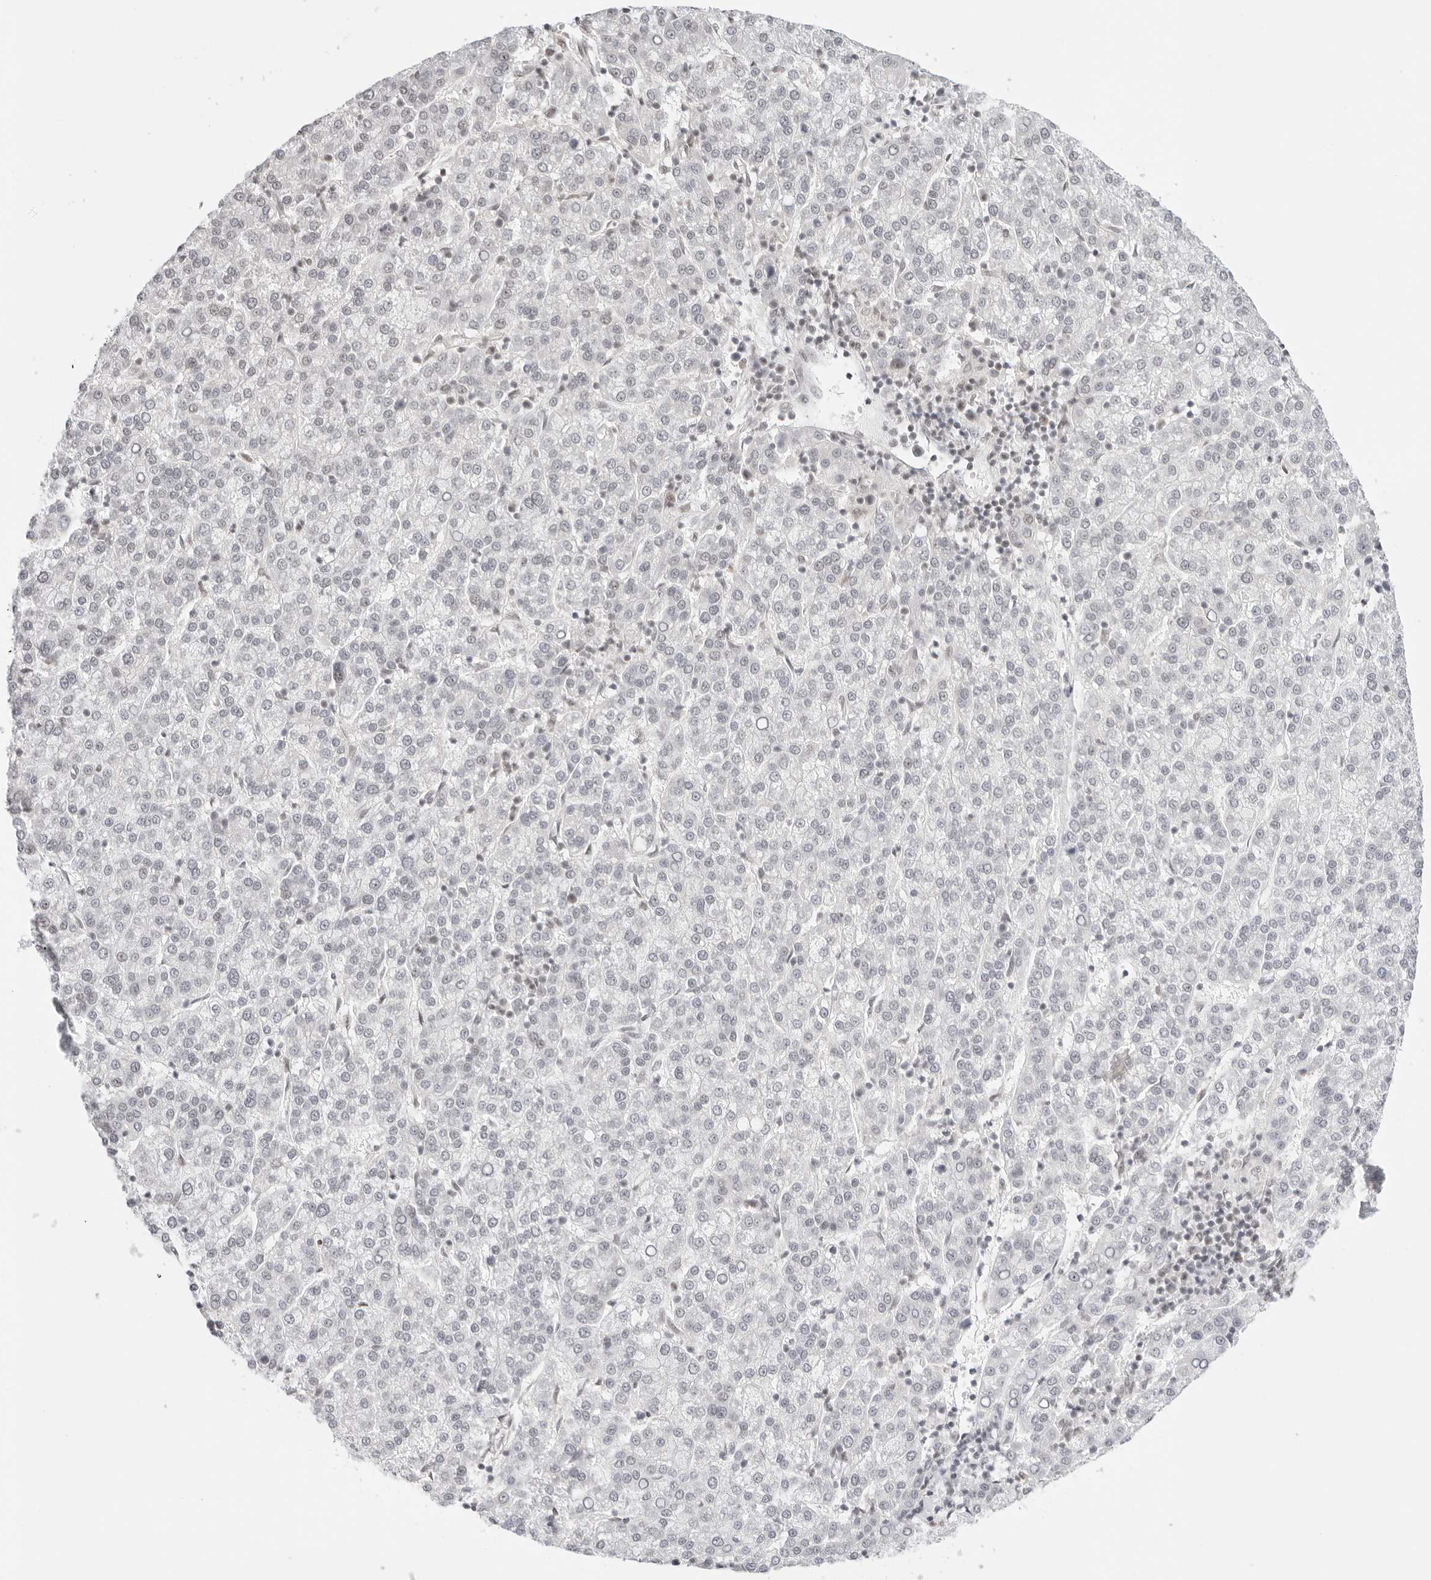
{"staining": {"intensity": "negative", "quantity": "none", "location": "none"}, "tissue": "liver cancer", "cell_type": "Tumor cells", "image_type": "cancer", "snomed": [{"axis": "morphology", "description": "Carcinoma, Hepatocellular, NOS"}, {"axis": "topography", "description": "Liver"}], "caption": "Liver hepatocellular carcinoma was stained to show a protein in brown. There is no significant positivity in tumor cells.", "gene": "TCIM", "patient": {"sex": "female", "age": 58}}